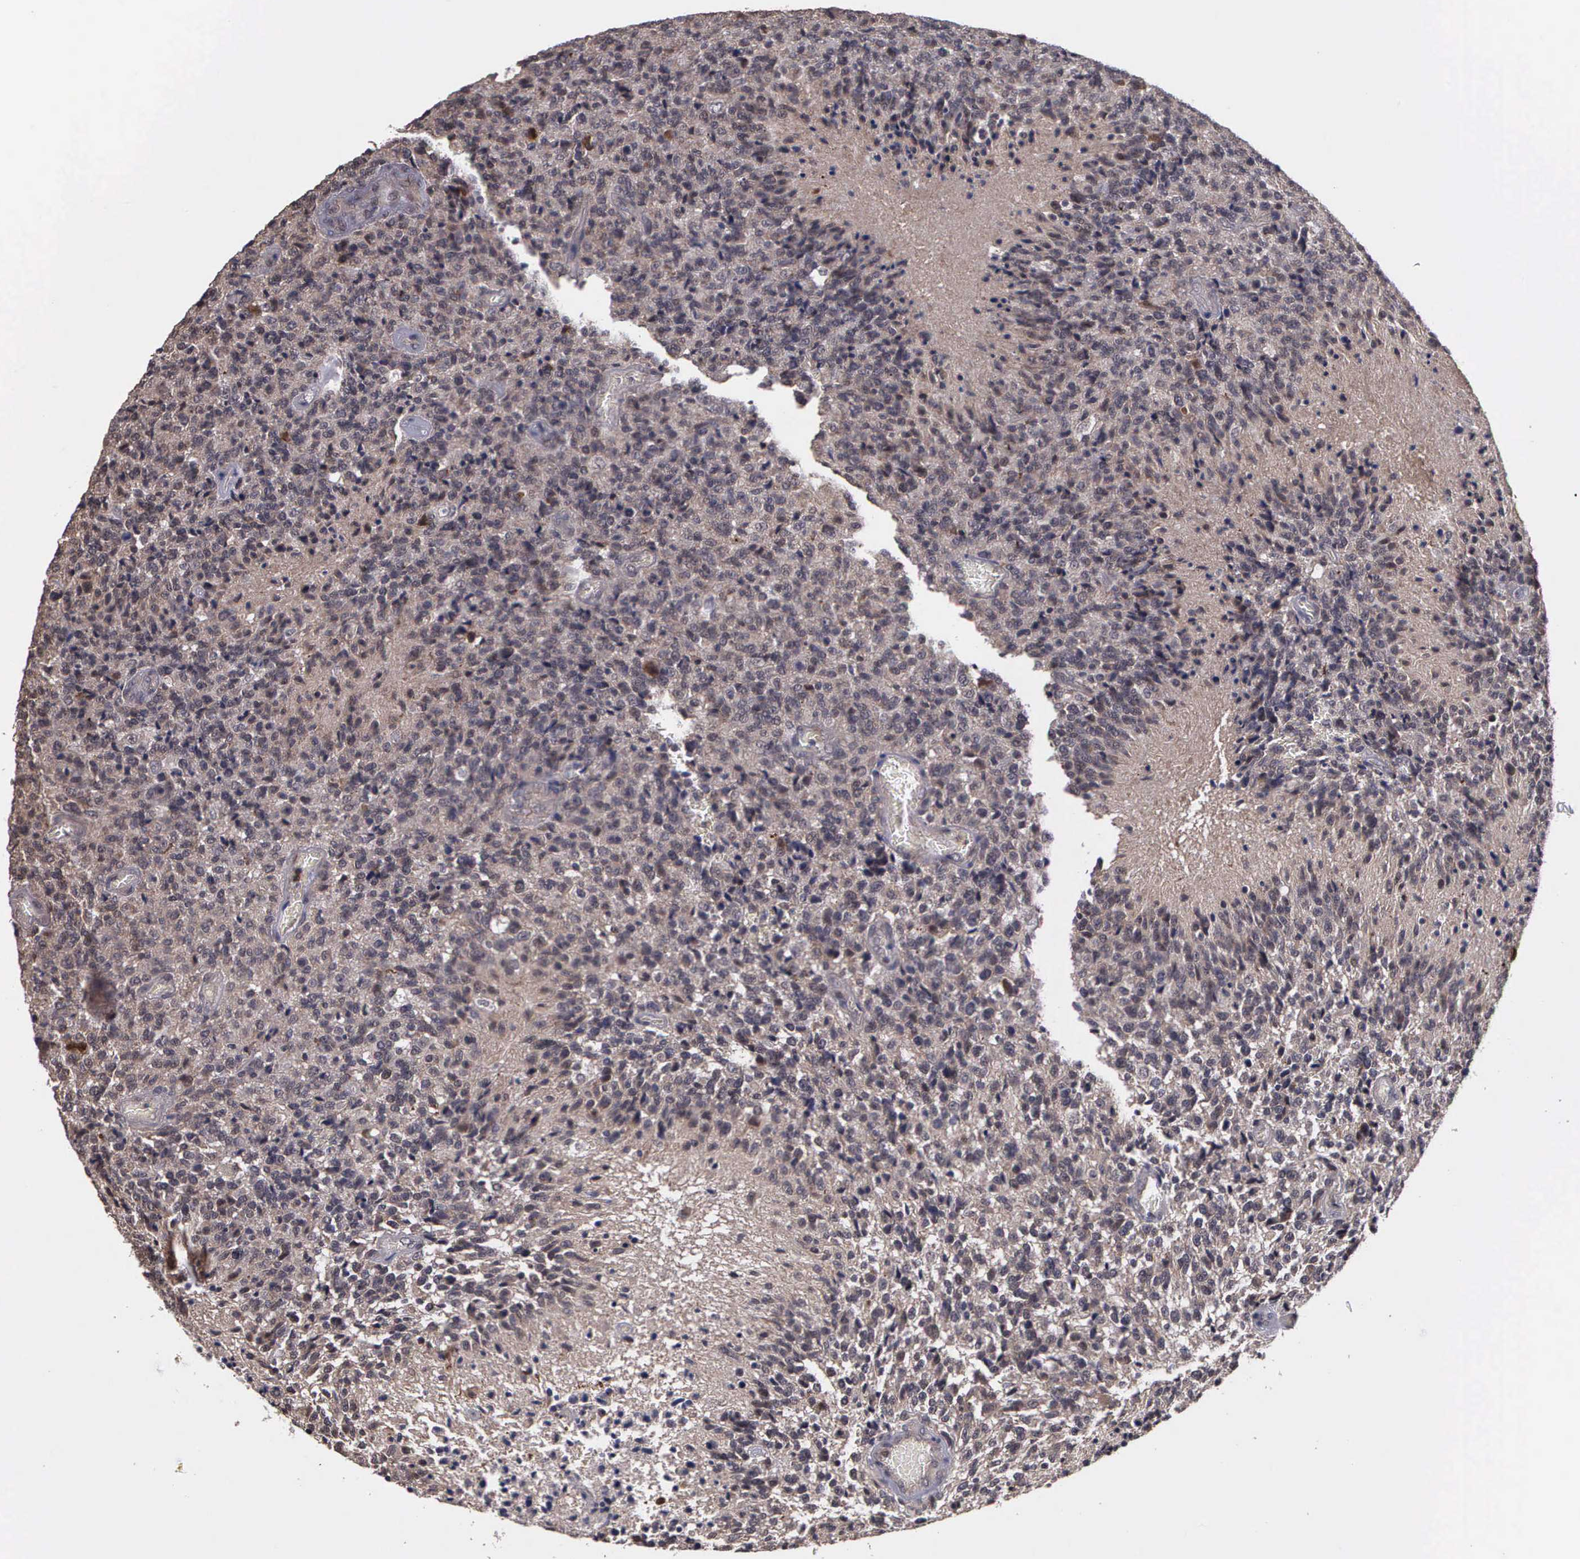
{"staining": {"intensity": "weak", "quantity": "25%-75%", "location": "cytoplasmic/membranous,nuclear"}, "tissue": "glioma", "cell_type": "Tumor cells", "image_type": "cancer", "snomed": [{"axis": "morphology", "description": "Glioma, malignant, High grade"}, {"axis": "topography", "description": "Brain"}], "caption": "High-magnification brightfield microscopy of high-grade glioma (malignant) stained with DAB (3,3'-diaminobenzidine) (brown) and counterstained with hematoxylin (blue). tumor cells exhibit weak cytoplasmic/membranous and nuclear positivity is present in approximately25%-75% of cells.", "gene": "MAP3K9", "patient": {"sex": "male", "age": 36}}